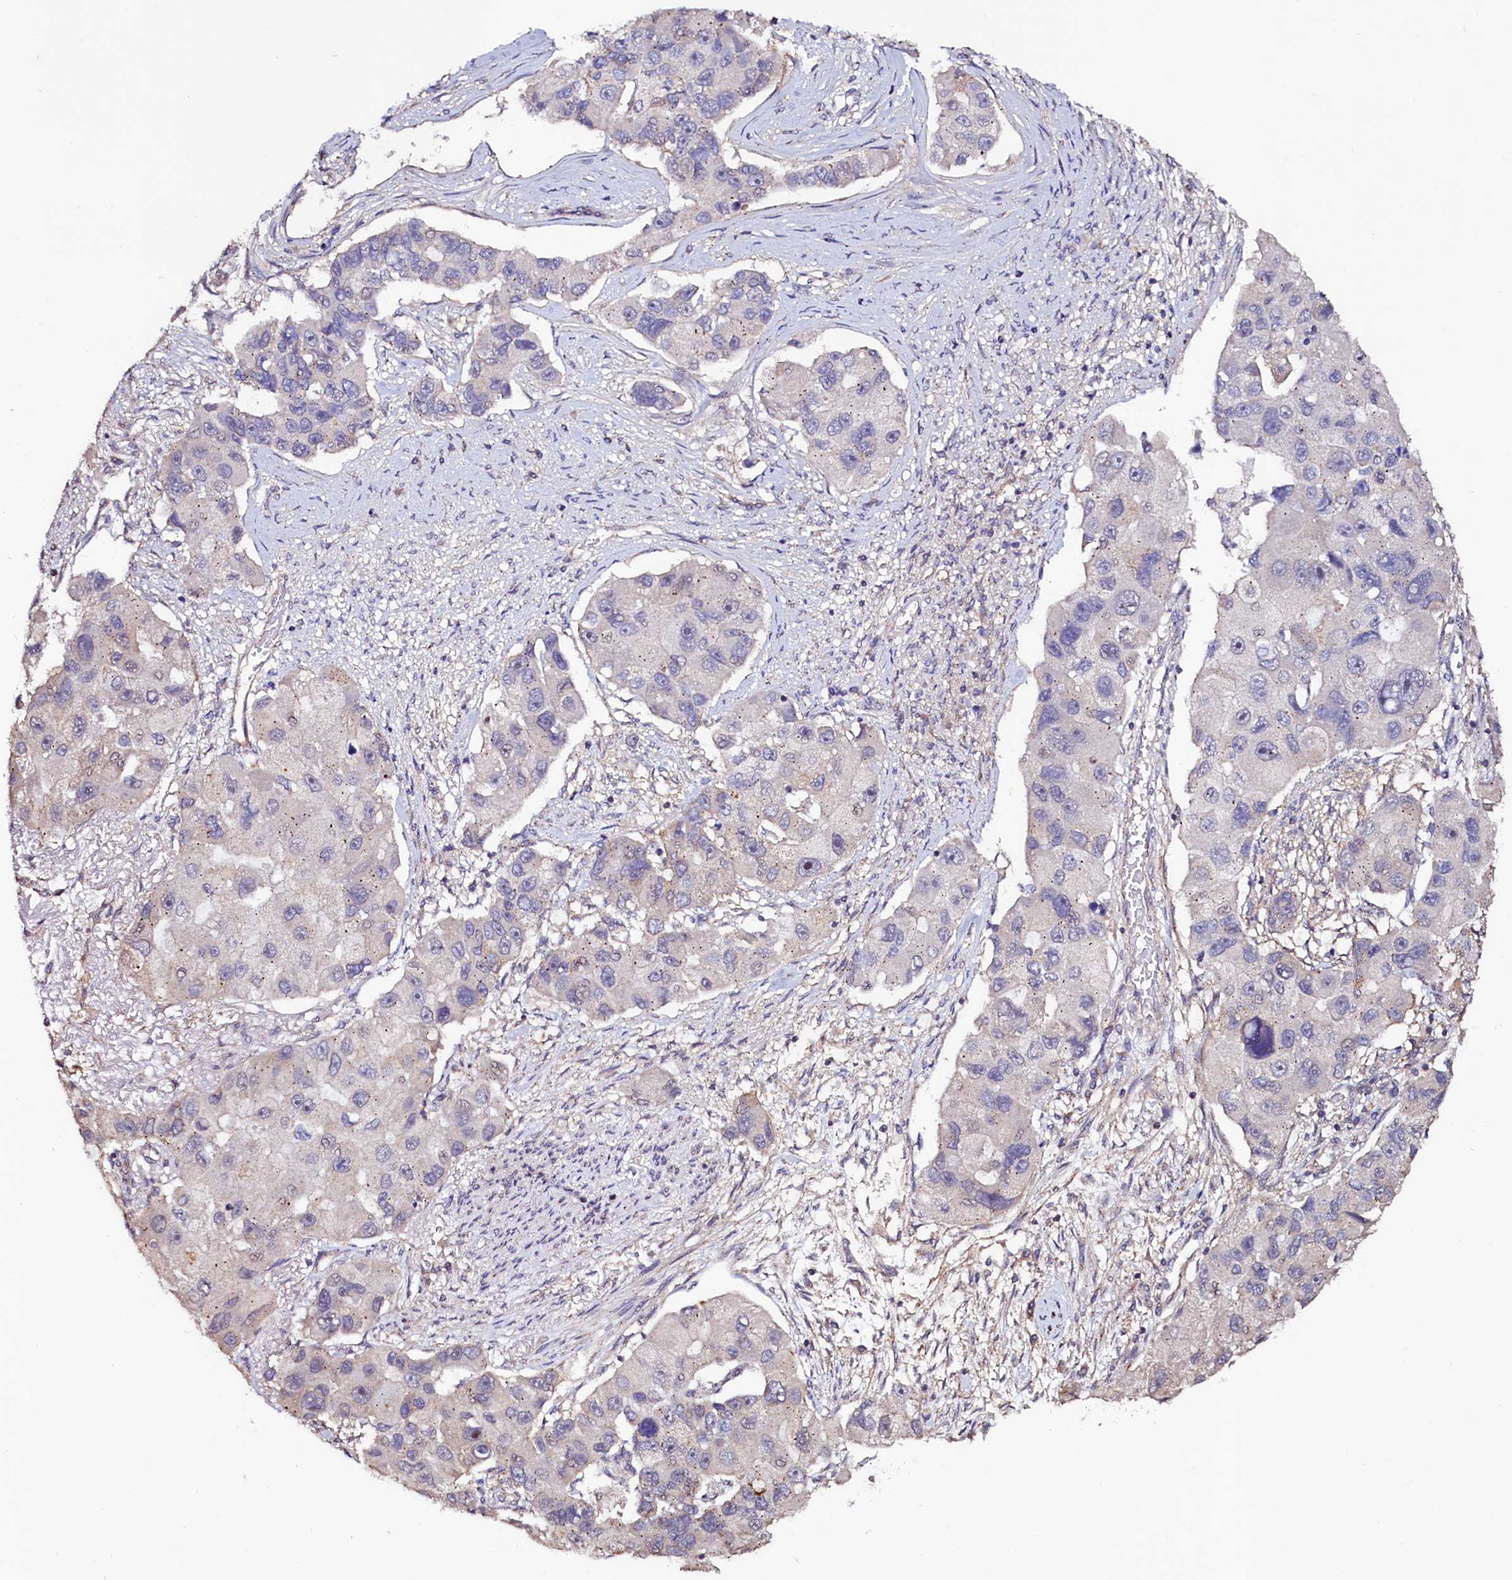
{"staining": {"intensity": "negative", "quantity": "none", "location": "none"}, "tissue": "lung cancer", "cell_type": "Tumor cells", "image_type": "cancer", "snomed": [{"axis": "morphology", "description": "Adenocarcinoma, NOS"}, {"axis": "topography", "description": "Lung"}], "caption": "A photomicrograph of human lung cancer is negative for staining in tumor cells.", "gene": "PALM", "patient": {"sex": "female", "age": 54}}